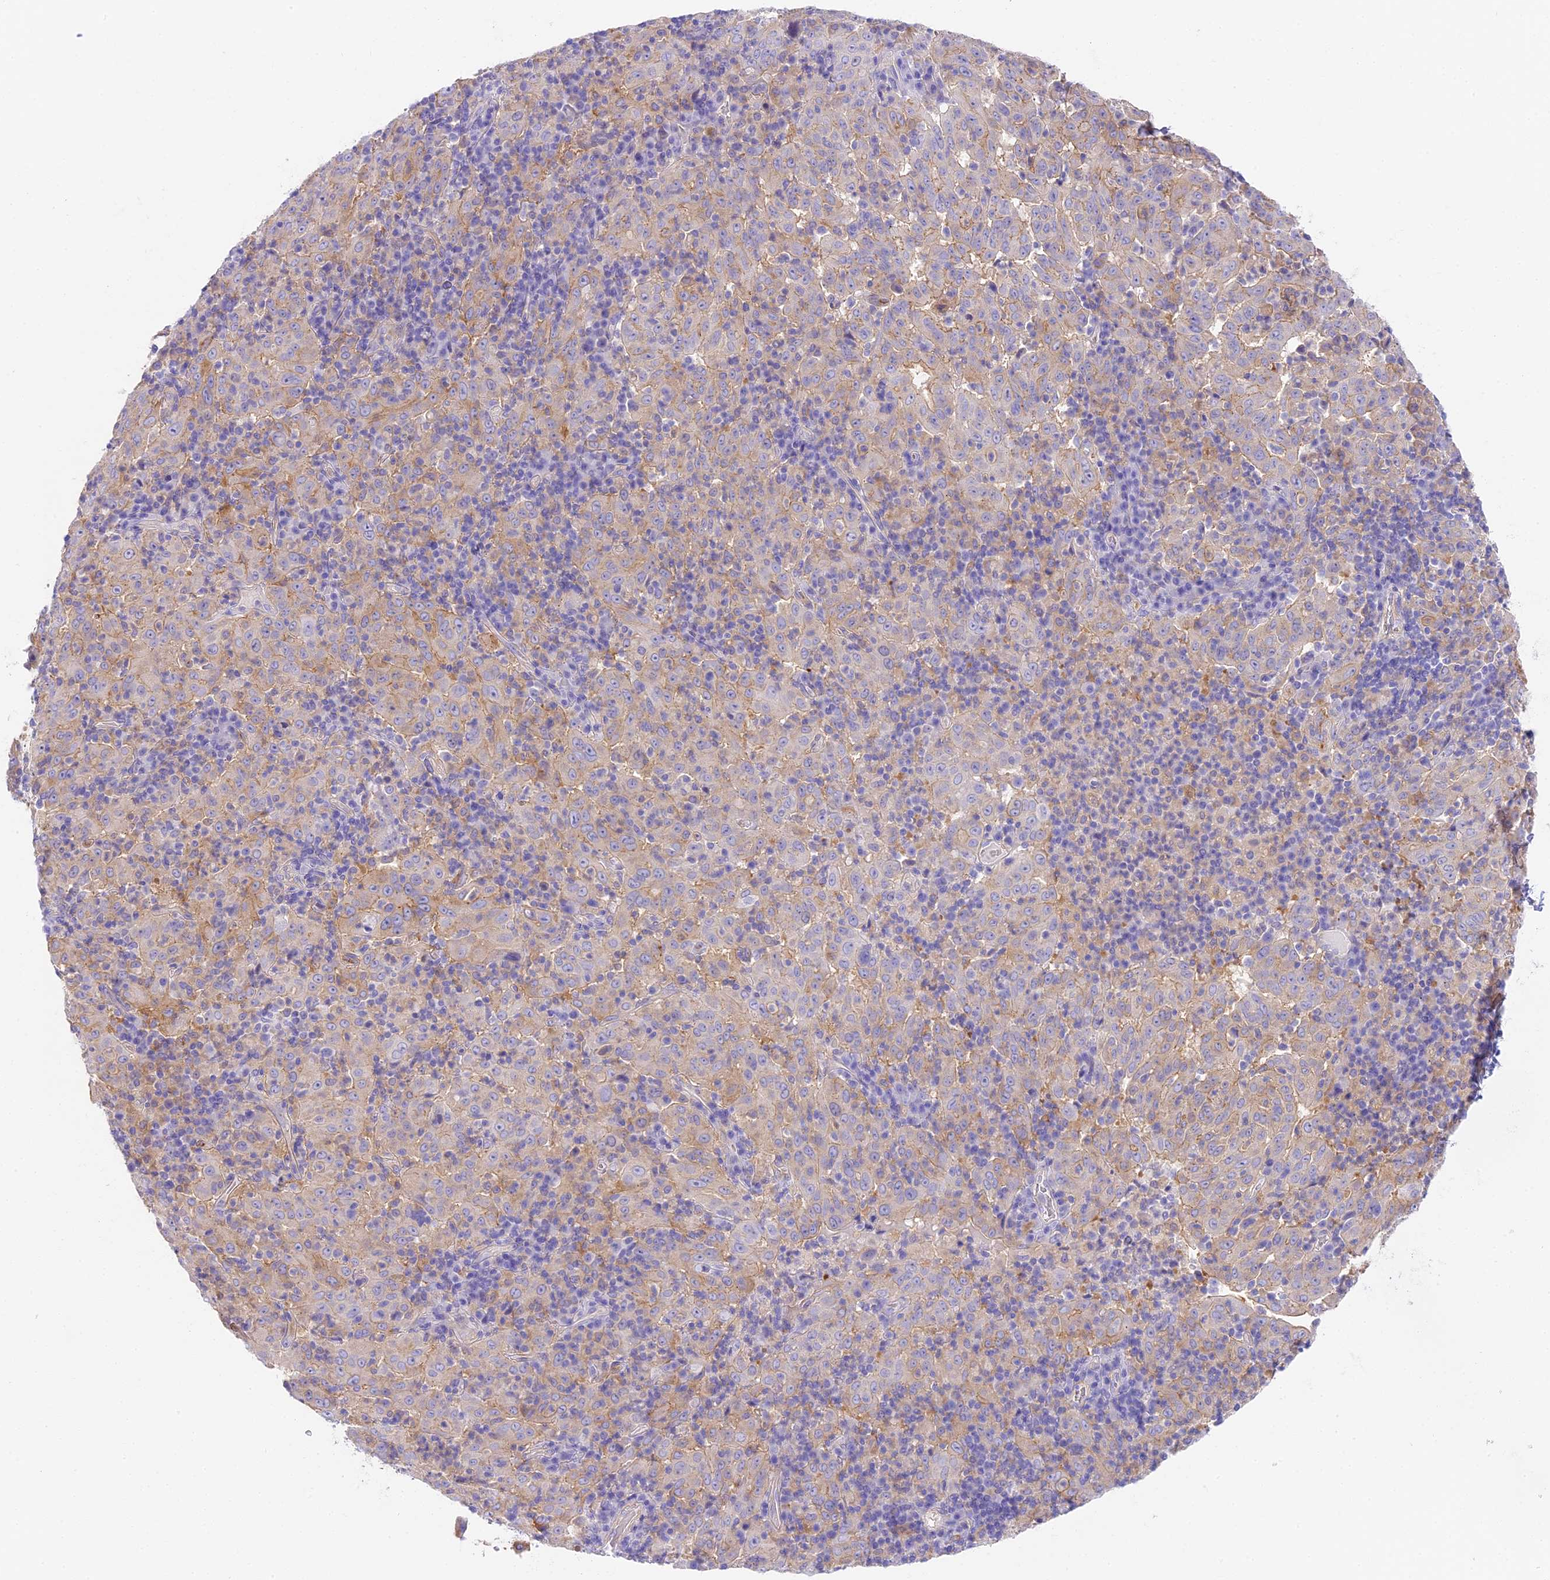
{"staining": {"intensity": "moderate", "quantity": "<25%", "location": "cytoplasmic/membranous"}, "tissue": "pancreatic cancer", "cell_type": "Tumor cells", "image_type": "cancer", "snomed": [{"axis": "morphology", "description": "Adenocarcinoma, NOS"}, {"axis": "topography", "description": "Pancreas"}], "caption": "The image reveals staining of pancreatic adenocarcinoma, revealing moderate cytoplasmic/membranous protein staining (brown color) within tumor cells. (DAB = brown stain, brightfield microscopy at high magnification).", "gene": "HOMER3", "patient": {"sex": "male", "age": 63}}